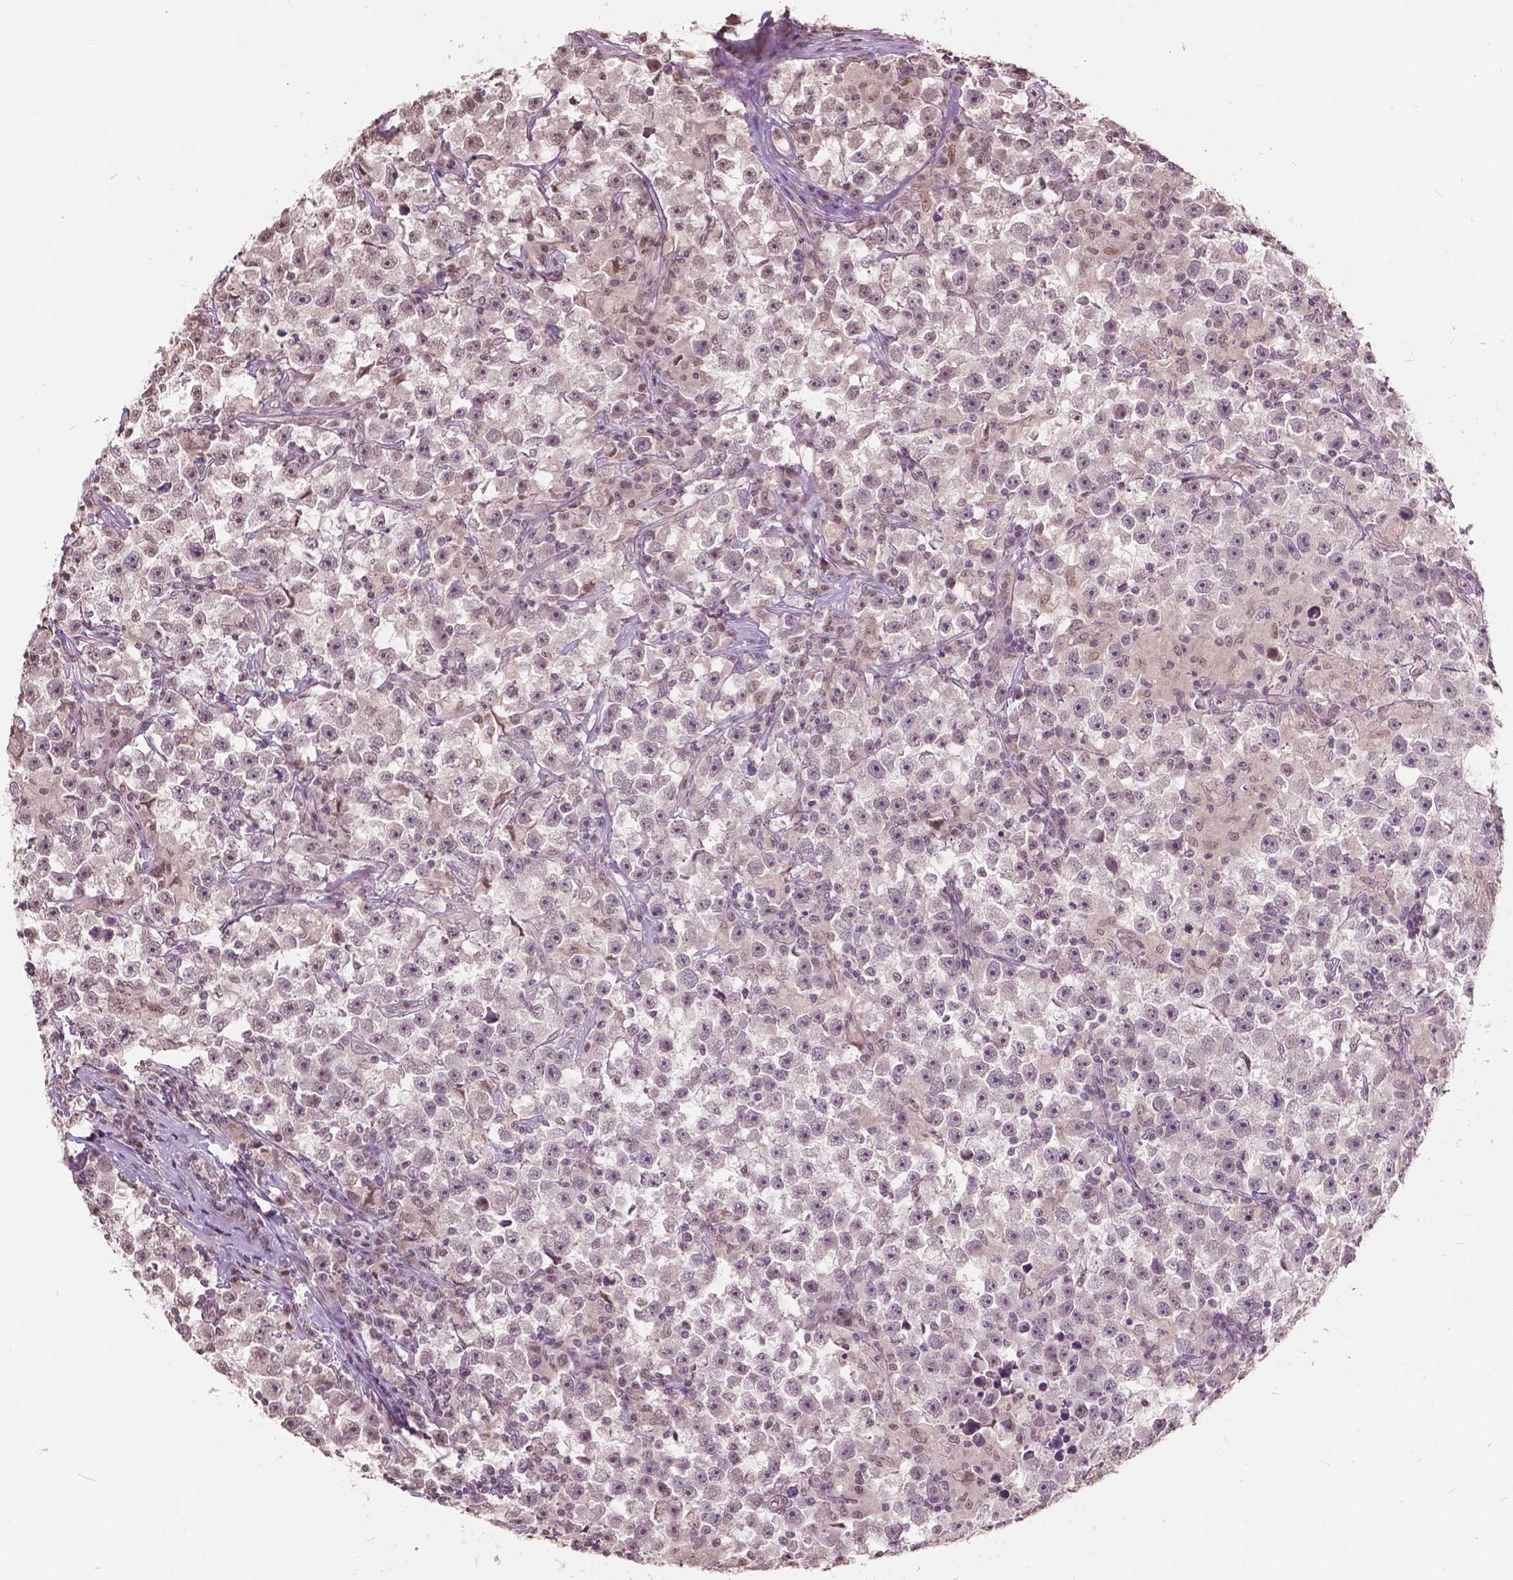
{"staining": {"intensity": "moderate", "quantity": "25%-75%", "location": "nuclear"}, "tissue": "testis cancer", "cell_type": "Tumor cells", "image_type": "cancer", "snomed": [{"axis": "morphology", "description": "Seminoma, NOS"}, {"axis": "topography", "description": "Testis"}], "caption": "Testis seminoma stained with DAB immunohistochemistry (IHC) demonstrates medium levels of moderate nuclear staining in about 25%-75% of tumor cells.", "gene": "HOXA10", "patient": {"sex": "male", "age": 33}}